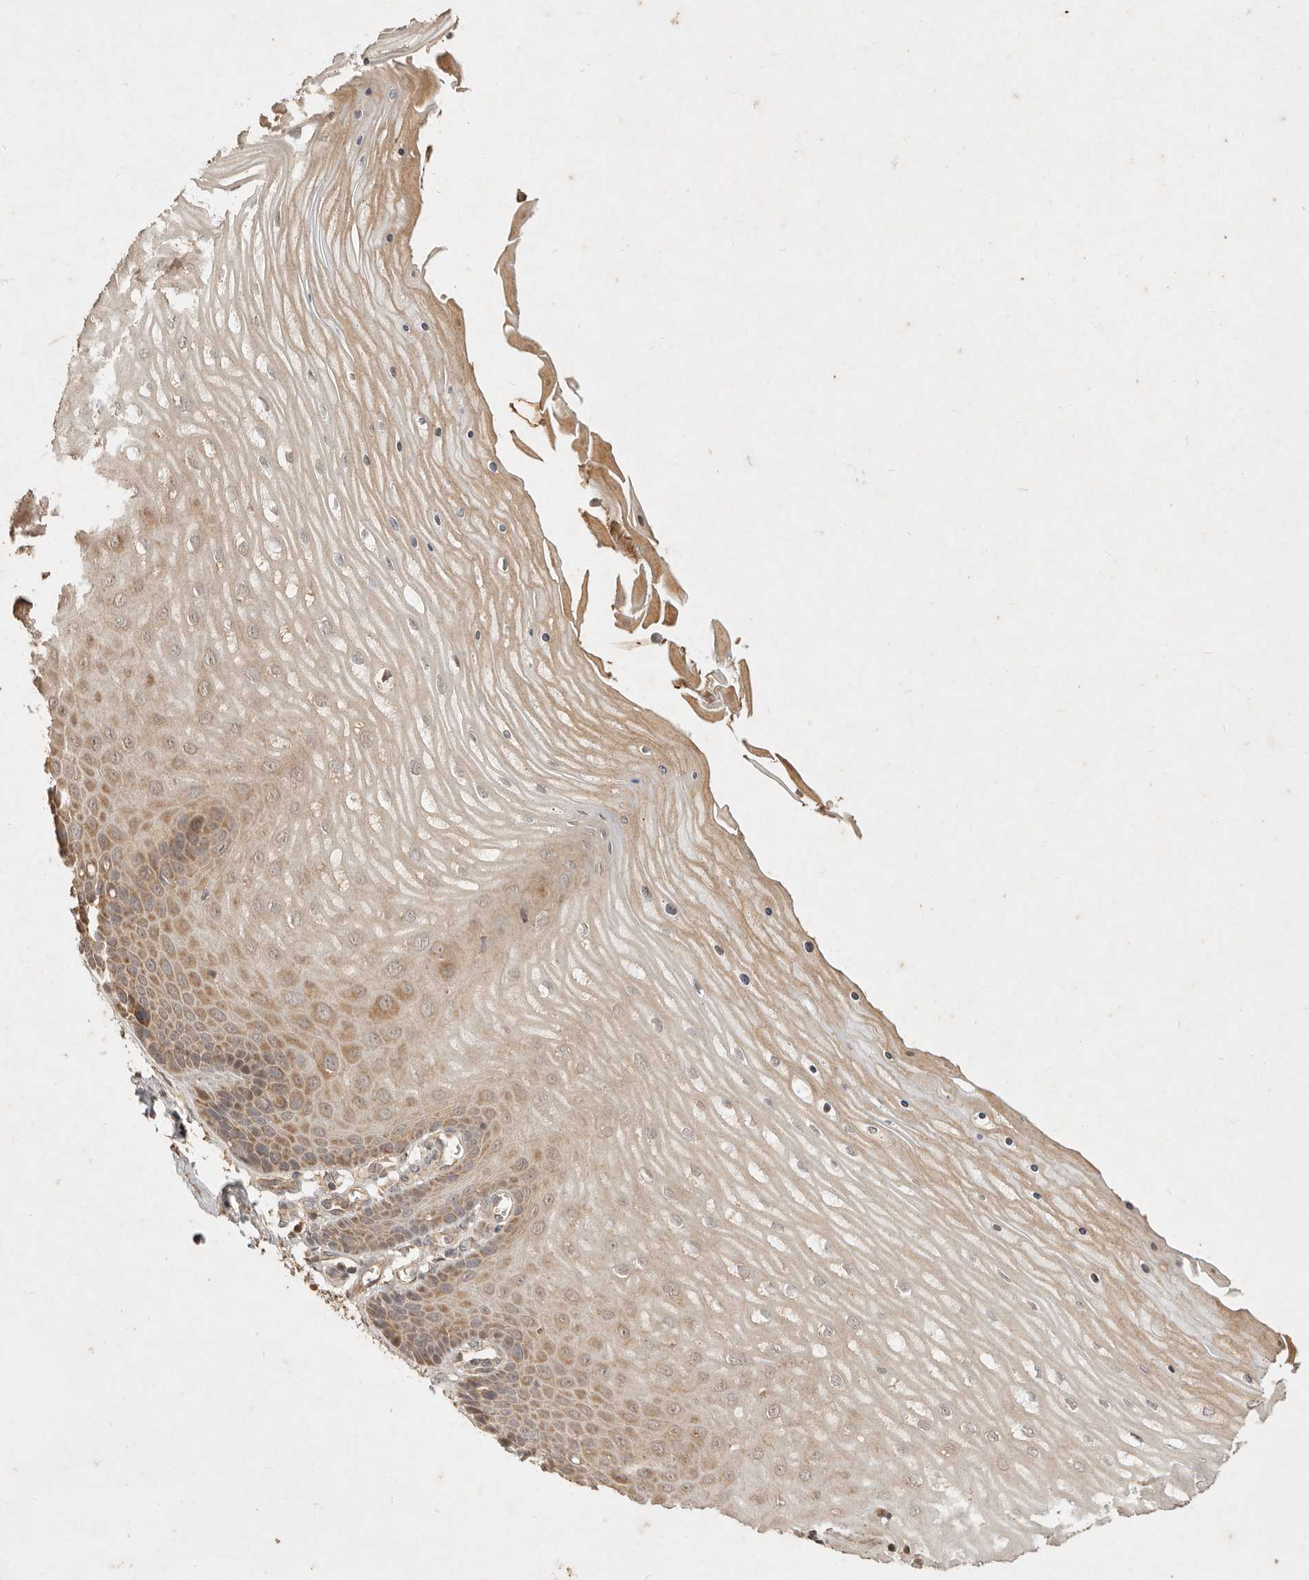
{"staining": {"intensity": "moderate", "quantity": ">75%", "location": "cytoplasmic/membranous"}, "tissue": "cervix", "cell_type": "Glandular cells", "image_type": "normal", "snomed": [{"axis": "morphology", "description": "Normal tissue, NOS"}, {"axis": "topography", "description": "Cervix"}], "caption": "Immunohistochemical staining of benign human cervix demonstrates moderate cytoplasmic/membranous protein expression in about >75% of glandular cells.", "gene": "CLEC4C", "patient": {"sex": "female", "age": 55}}